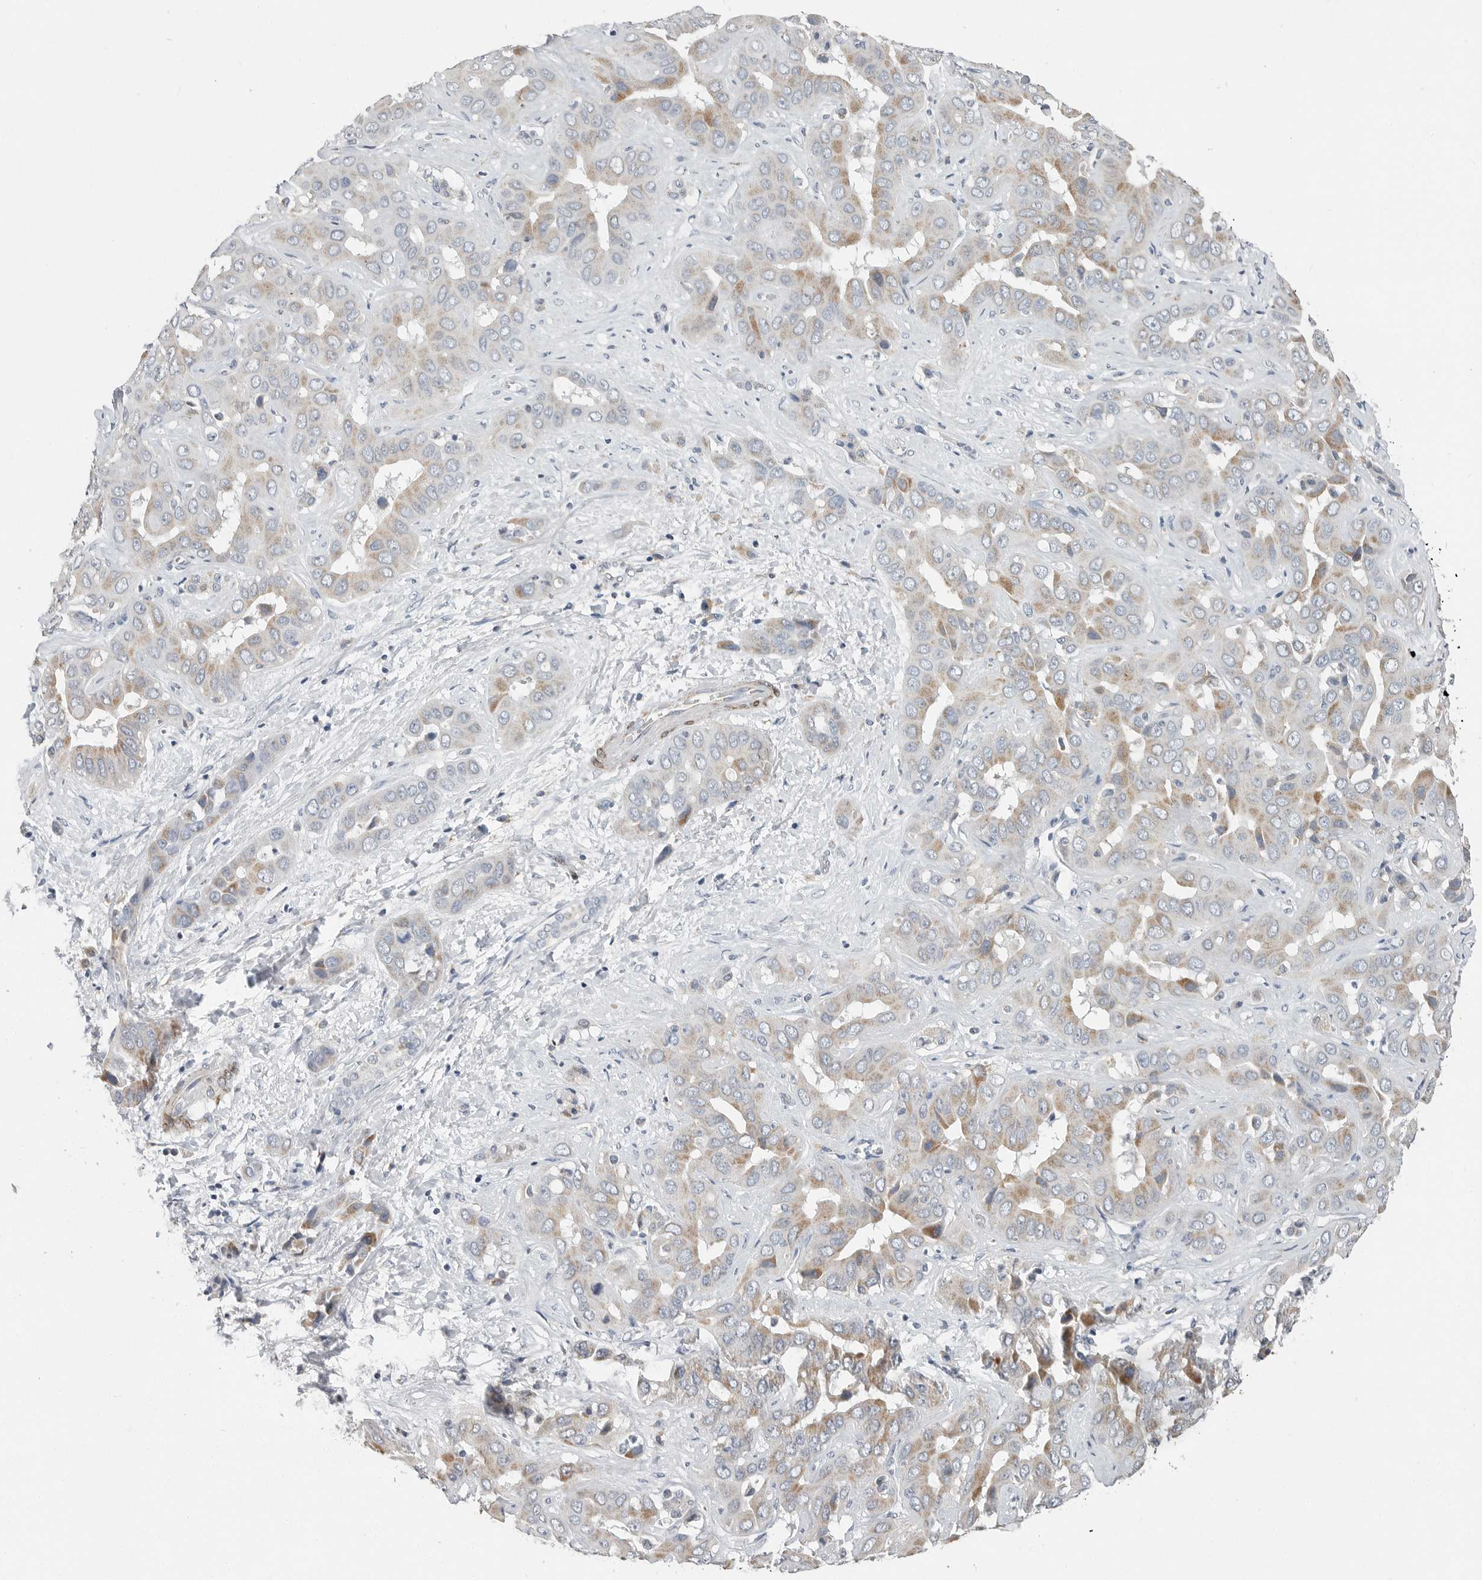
{"staining": {"intensity": "weak", "quantity": "25%-75%", "location": "cytoplasmic/membranous"}, "tissue": "liver cancer", "cell_type": "Tumor cells", "image_type": "cancer", "snomed": [{"axis": "morphology", "description": "Cholangiocarcinoma"}, {"axis": "topography", "description": "Liver"}], "caption": "Immunohistochemistry histopathology image of cholangiocarcinoma (liver) stained for a protein (brown), which exhibits low levels of weak cytoplasmic/membranous expression in about 25%-75% of tumor cells.", "gene": "PLN", "patient": {"sex": "female", "age": 52}}